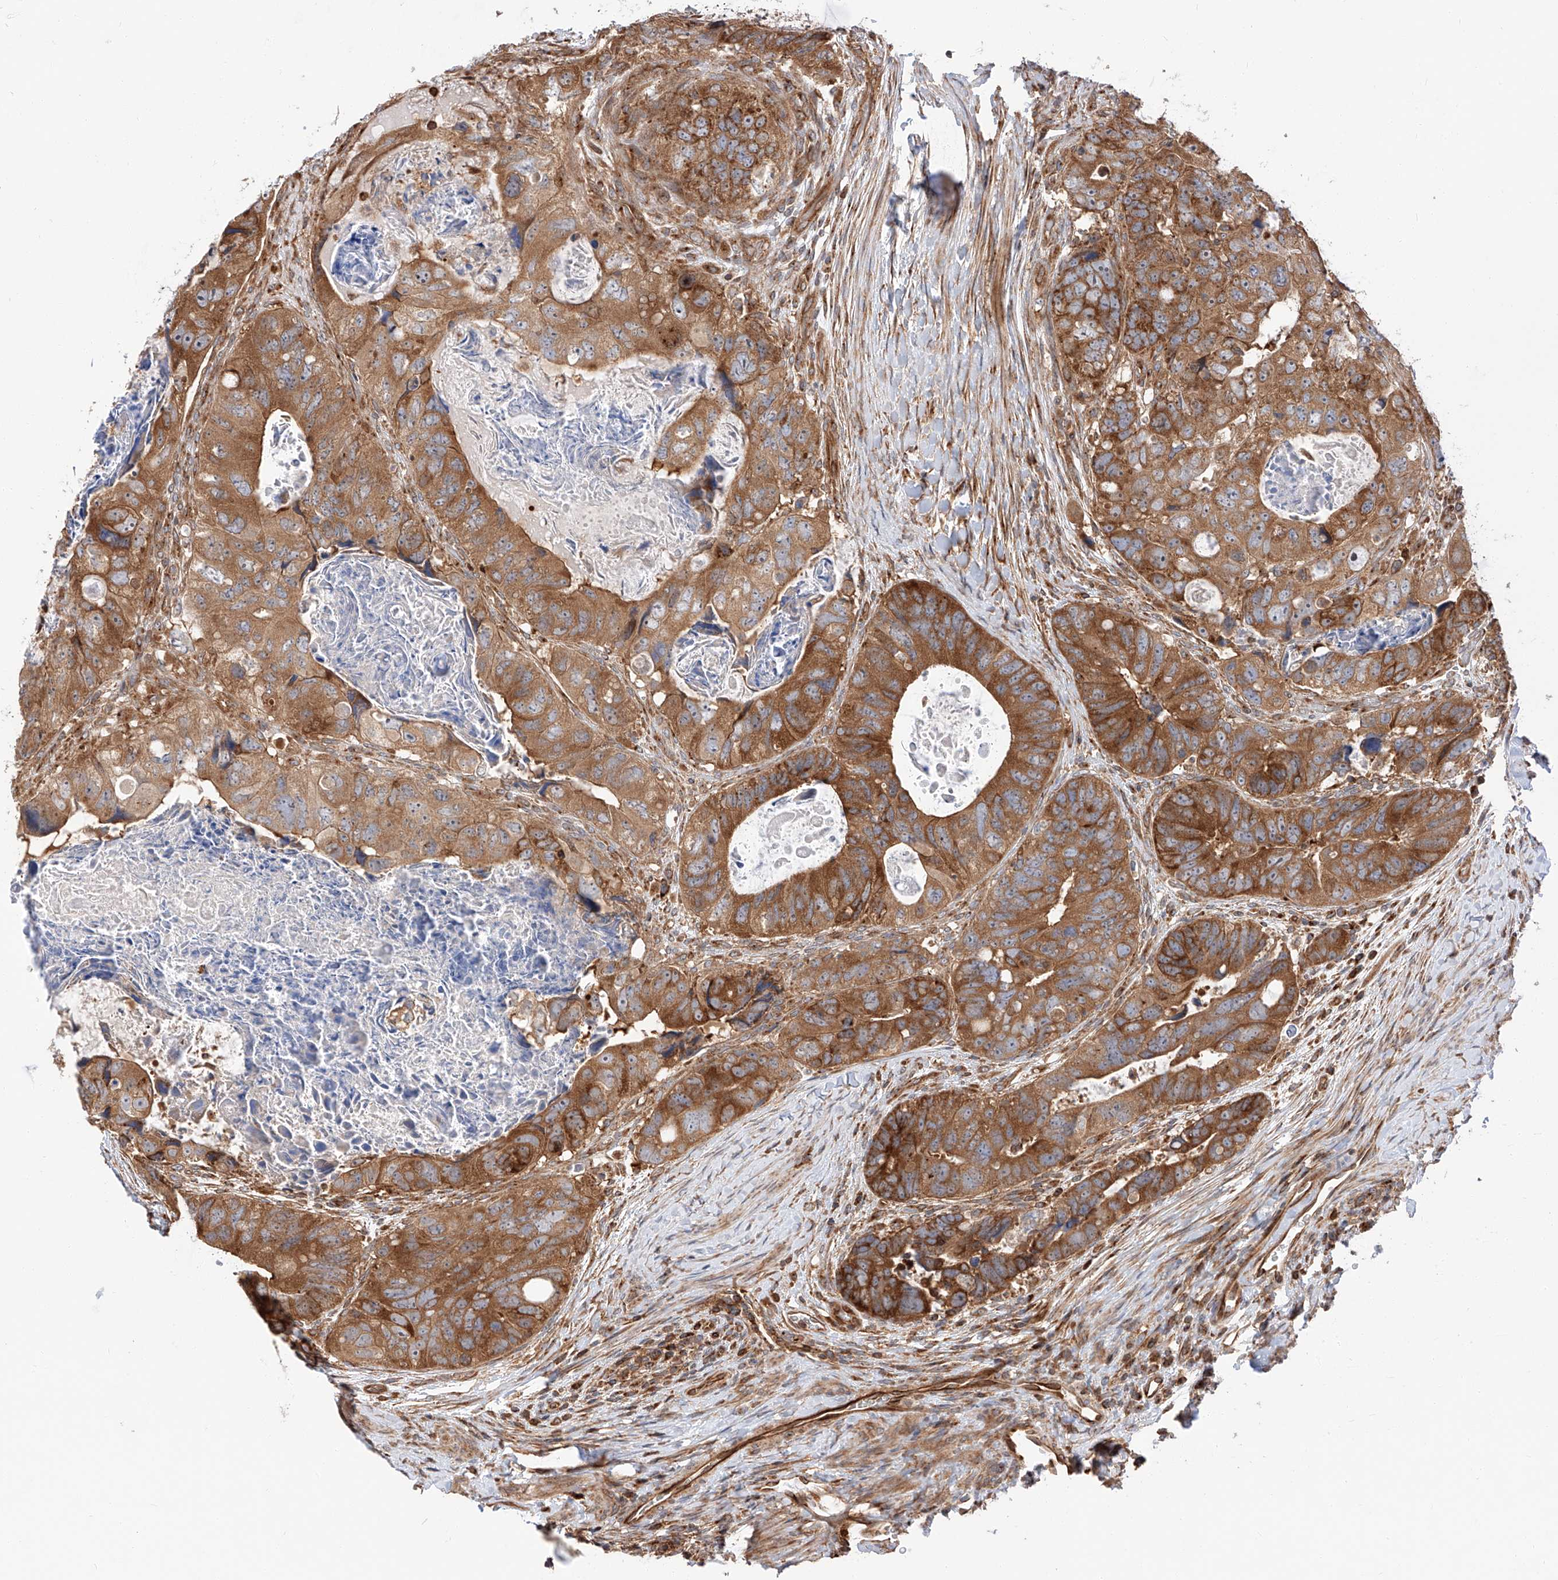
{"staining": {"intensity": "moderate", "quantity": ">75%", "location": "cytoplasmic/membranous"}, "tissue": "colorectal cancer", "cell_type": "Tumor cells", "image_type": "cancer", "snomed": [{"axis": "morphology", "description": "Adenocarcinoma, NOS"}, {"axis": "topography", "description": "Rectum"}], "caption": "Moderate cytoplasmic/membranous positivity for a protein is present in about >75% of tumor cells of colorectal cancer (adenocarcinoma) using IHC.", "gene": "ISCA2", "patient": {"sex": "male", "age": 59}}